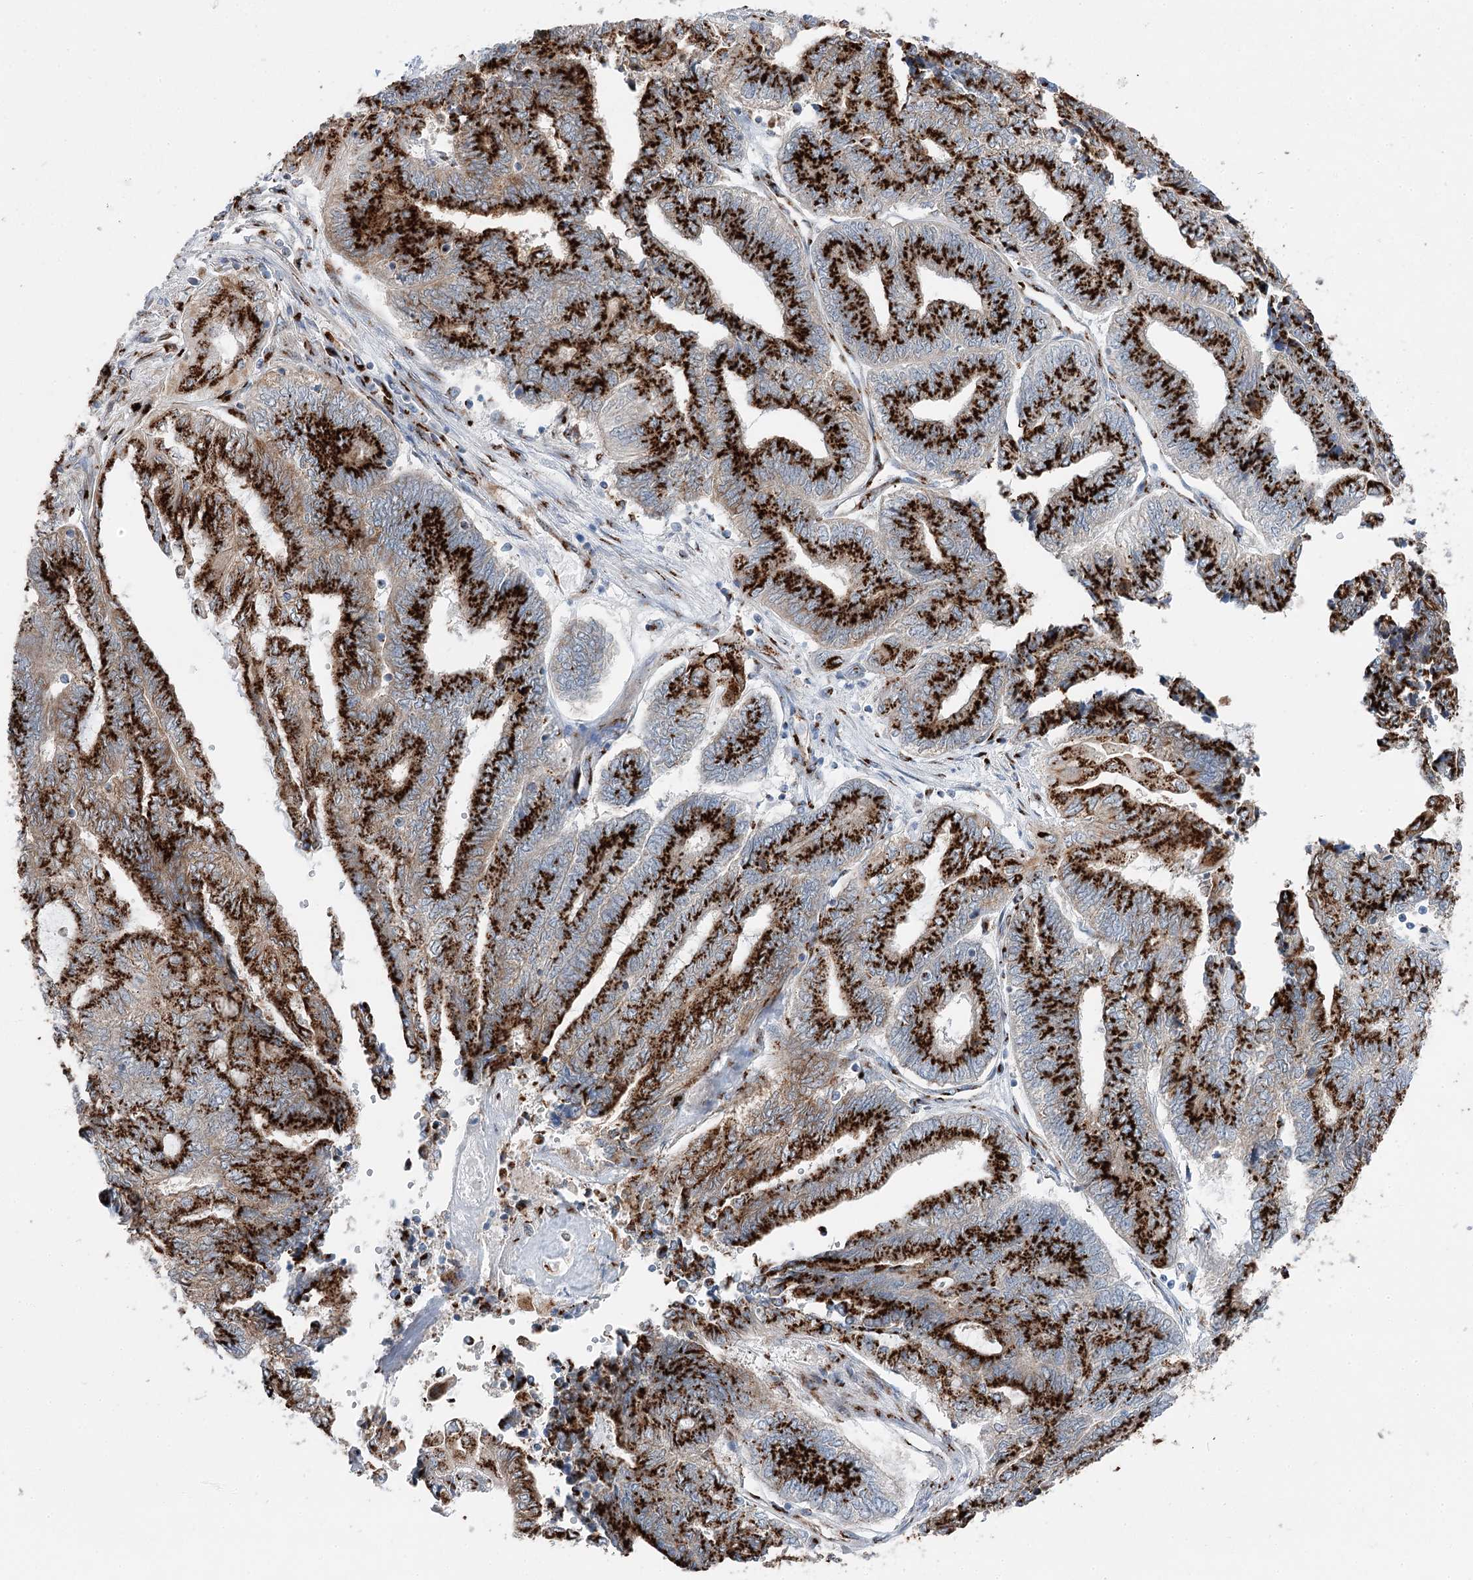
{"staining": {"intensity": "strong", "quantity": ">75%", "location": "cytoplasmic/membranous"}, "tissue": "endometrial cancer", "cell_type": "Tumor cells", "image_type": "cancer", "snomed": [{"axis": "morphology", "description": "Adenocarcinoma, NOS"}, {"axis": "topography", "description": "Uterus"}, {"axis": "topography", "description": "Endometrium"}], "caption": "The immunohistochemical stain labels strong cytoplasmic/membranous expression in tumor cells of endometrial cancer tissue.", "gene": "TMEM165", "patient": {"sex": "female", "age": 70}}